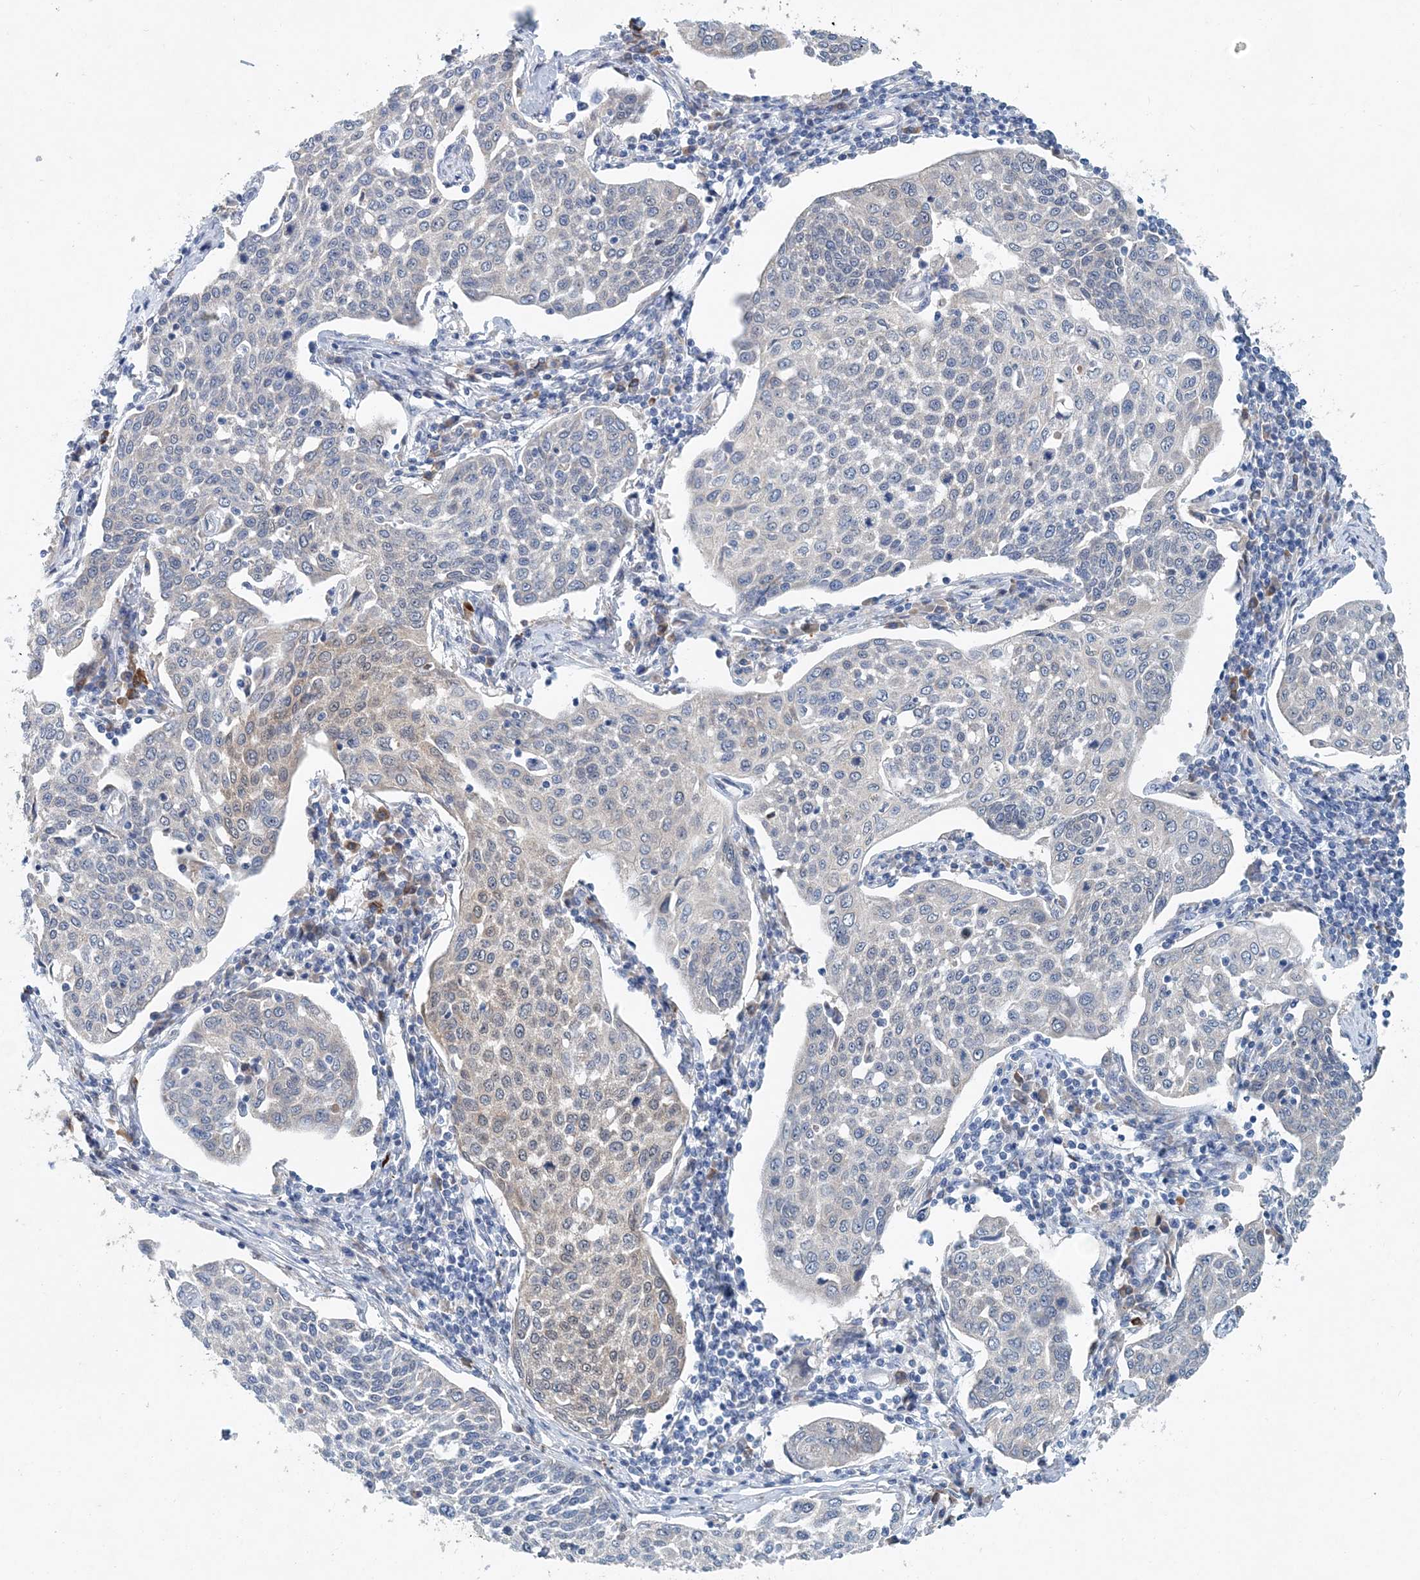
{"staining": {"intensity": "negative", "quantity": "none", "location": "none"}, "tissue": "cervical cancer", "cell_type": "Tumor cells", "image_type": "cancer", "snomed": [{"axis": "morphology", "description": "Squamous cell carcinoma, NOS"}, {"axis": "topography", "description": "Cervix"}], "caption": "High power microscopy image of an immunohistochemistry (IHC) histopathology image of squamous cell carcinoma (cervical), revealing no significant expression in tumor cells.", "gene": "PFN2", "patient": {"sex": "female", "age": 34}}